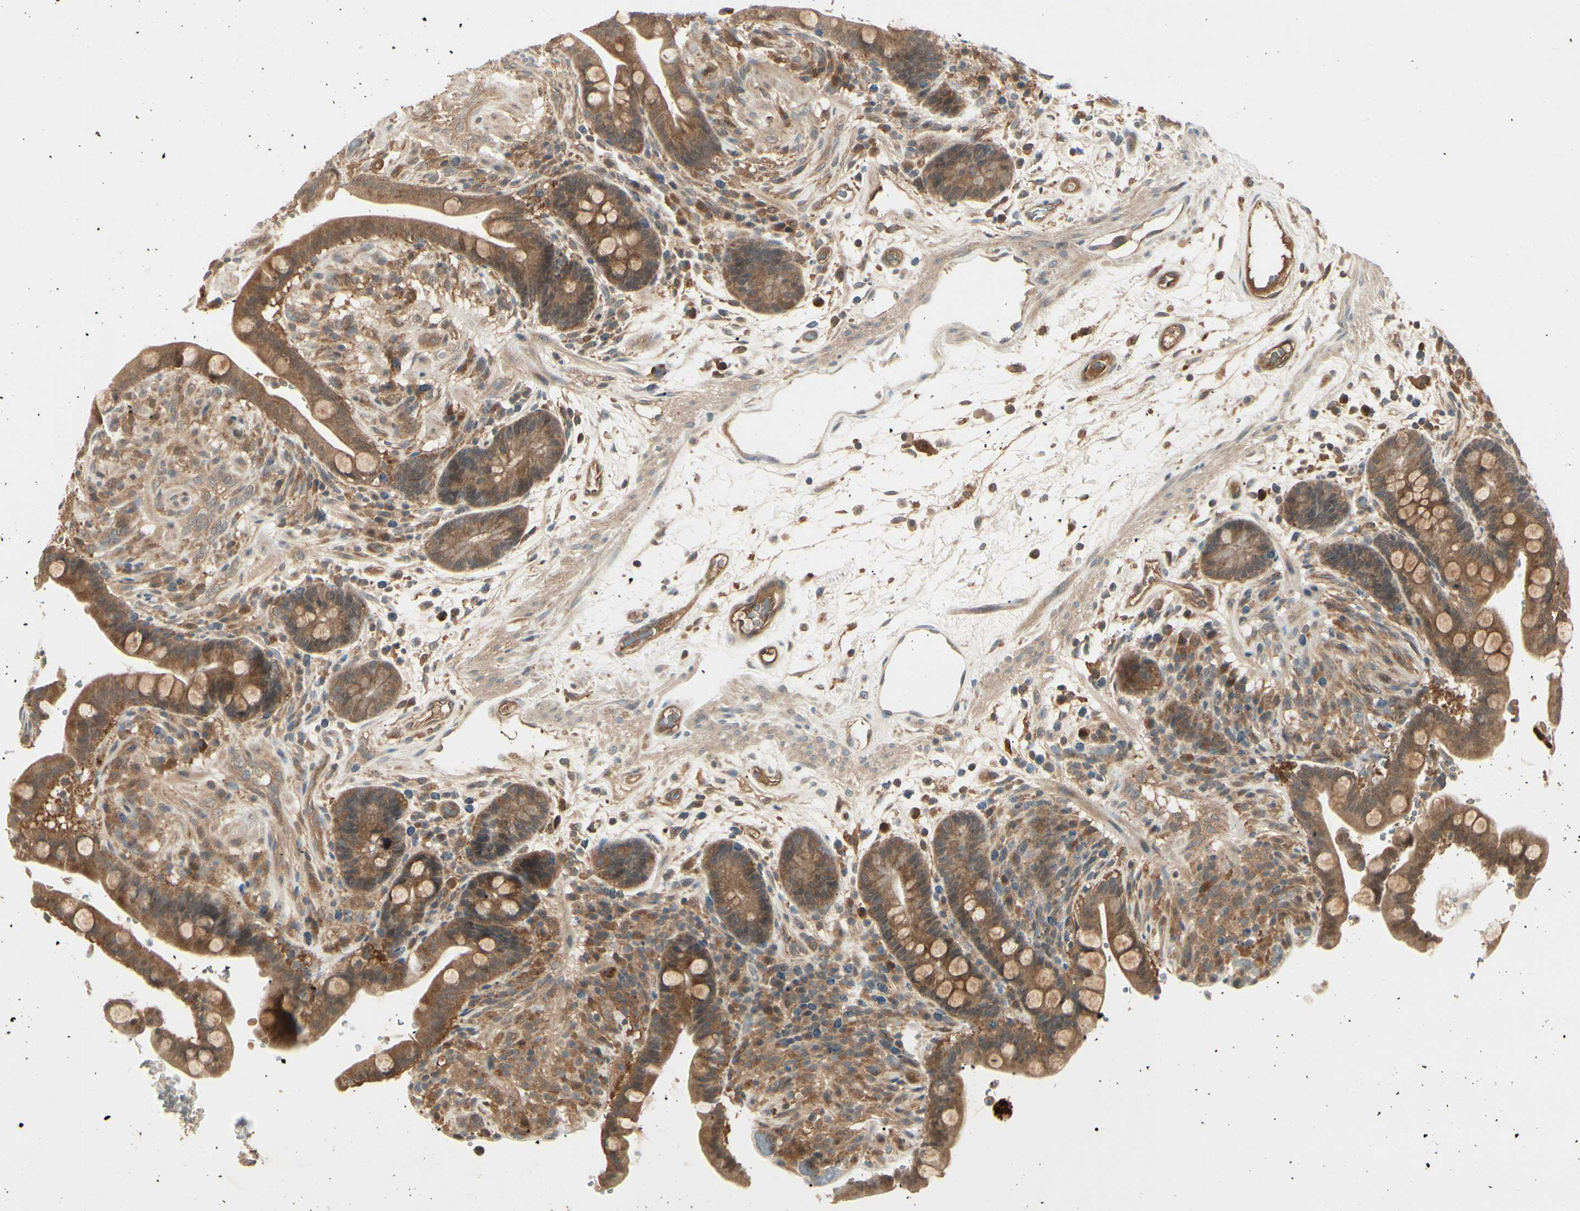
{"staining": {"intensity": "moderate", "quantity": ">75%", "location": "cytoplasmic/membranous"}, "tissue": "colon", "cell_type": "Endothelial cells", "image_type": "normal", "snomed": [{"axis": "morphology", "description": "Normal tissue, NOS"}, {"axis": "topography", "description": "Colon"}], "caption": "This photomicrograph exhibits immunohistochemistry staining of benign human colon, with medium moderate cytoplasmic/membranous positivity in approximately >75% of endothelial cells.", "gene": "RNF14", "patient": {"sex": "male", "age": 73}}